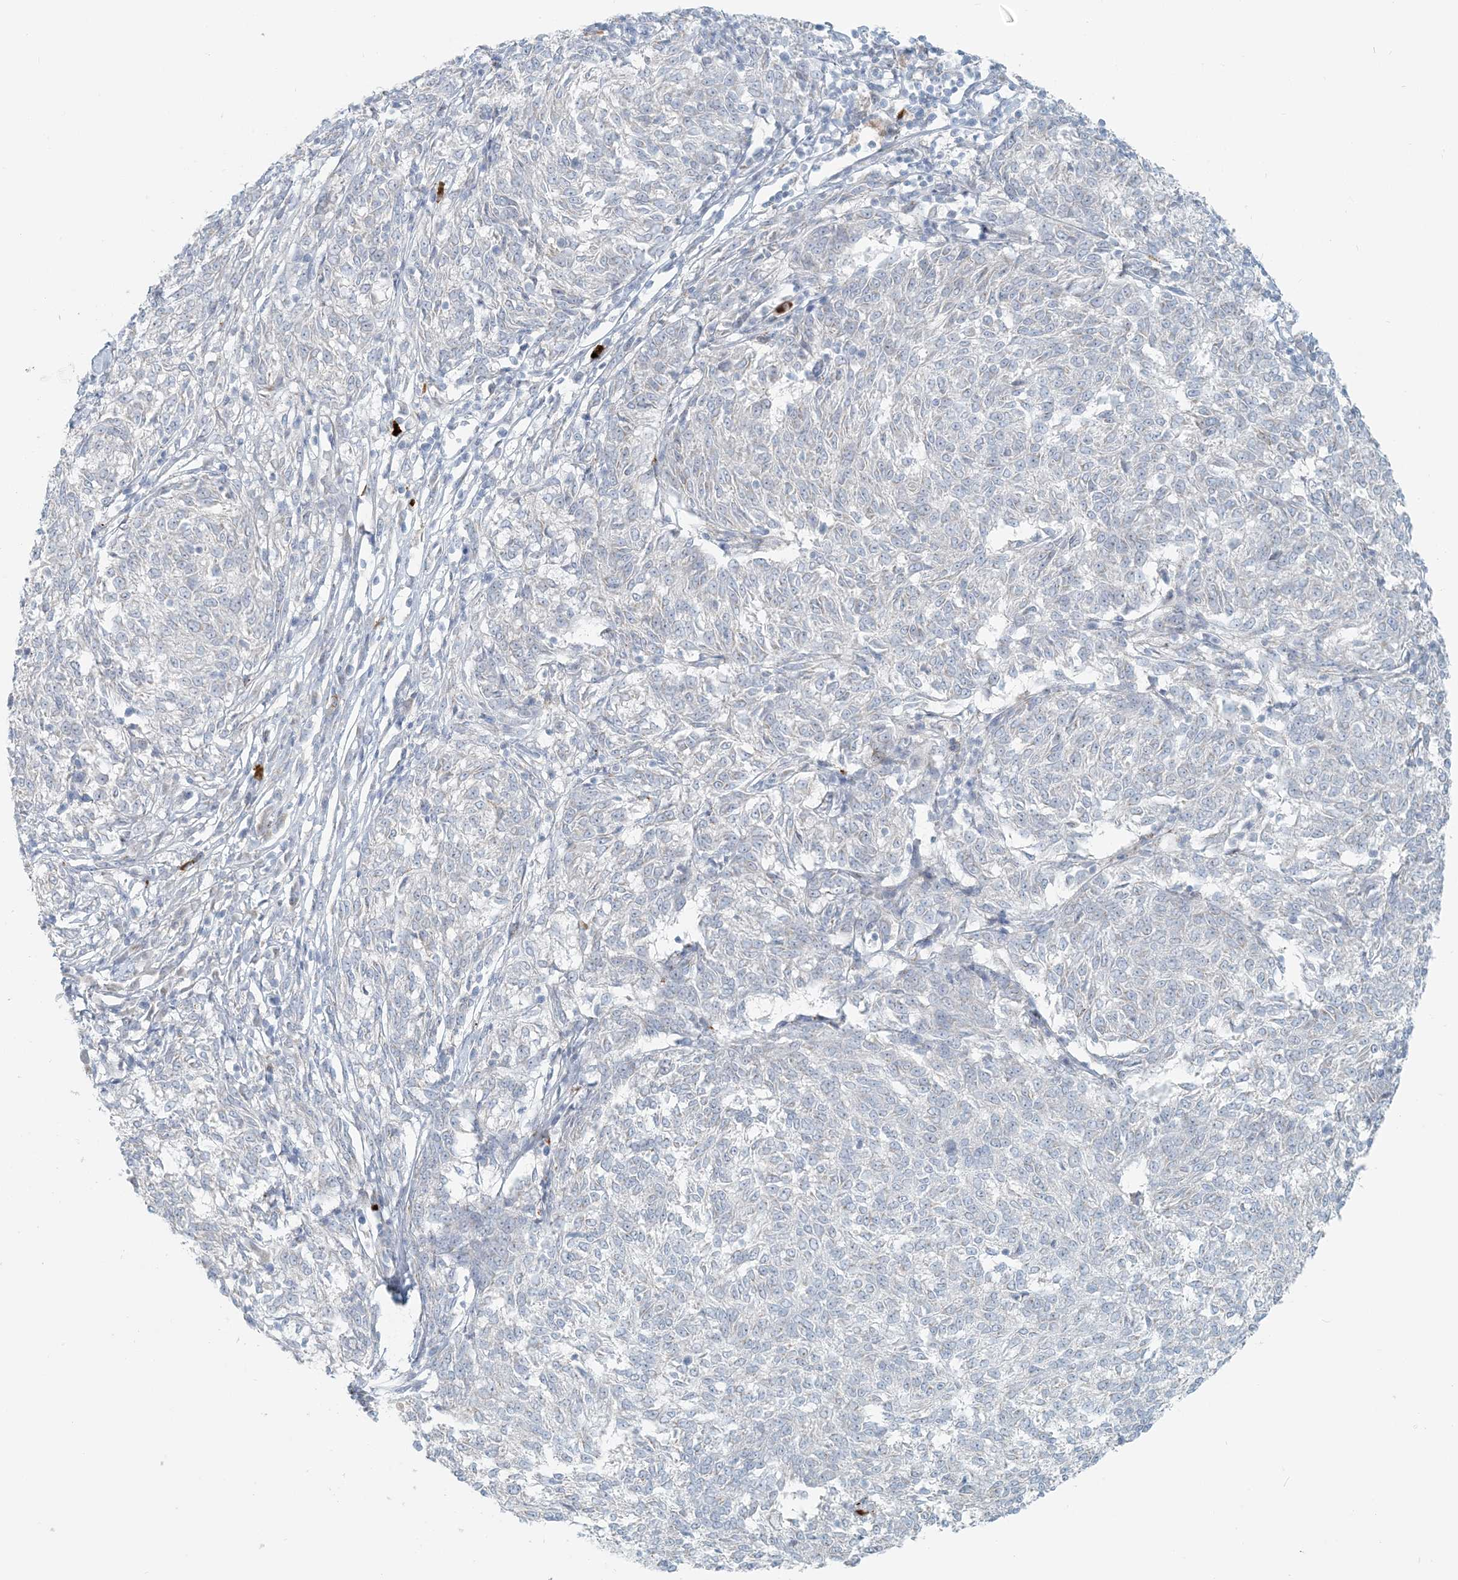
{"staining": {"intensity": "negative", "quantity": "none", "location": "none"}, "tissue": "melanoma", "cell_type": "Tumor cells", "image_type": "cancer", "snomed": [{"axis": "morphology", "description": "Malignant melanoma, NOS"}, {"axis": "topography", "description": "Skin"}], "caption": "Immunohistochemistry (IHC) micrograph of human malignant melanoma stained for a protein (brown), which shows no positivity in tumor cells.", "gene": "SCML1", "patient": {"sex": "female", "age": 72}}